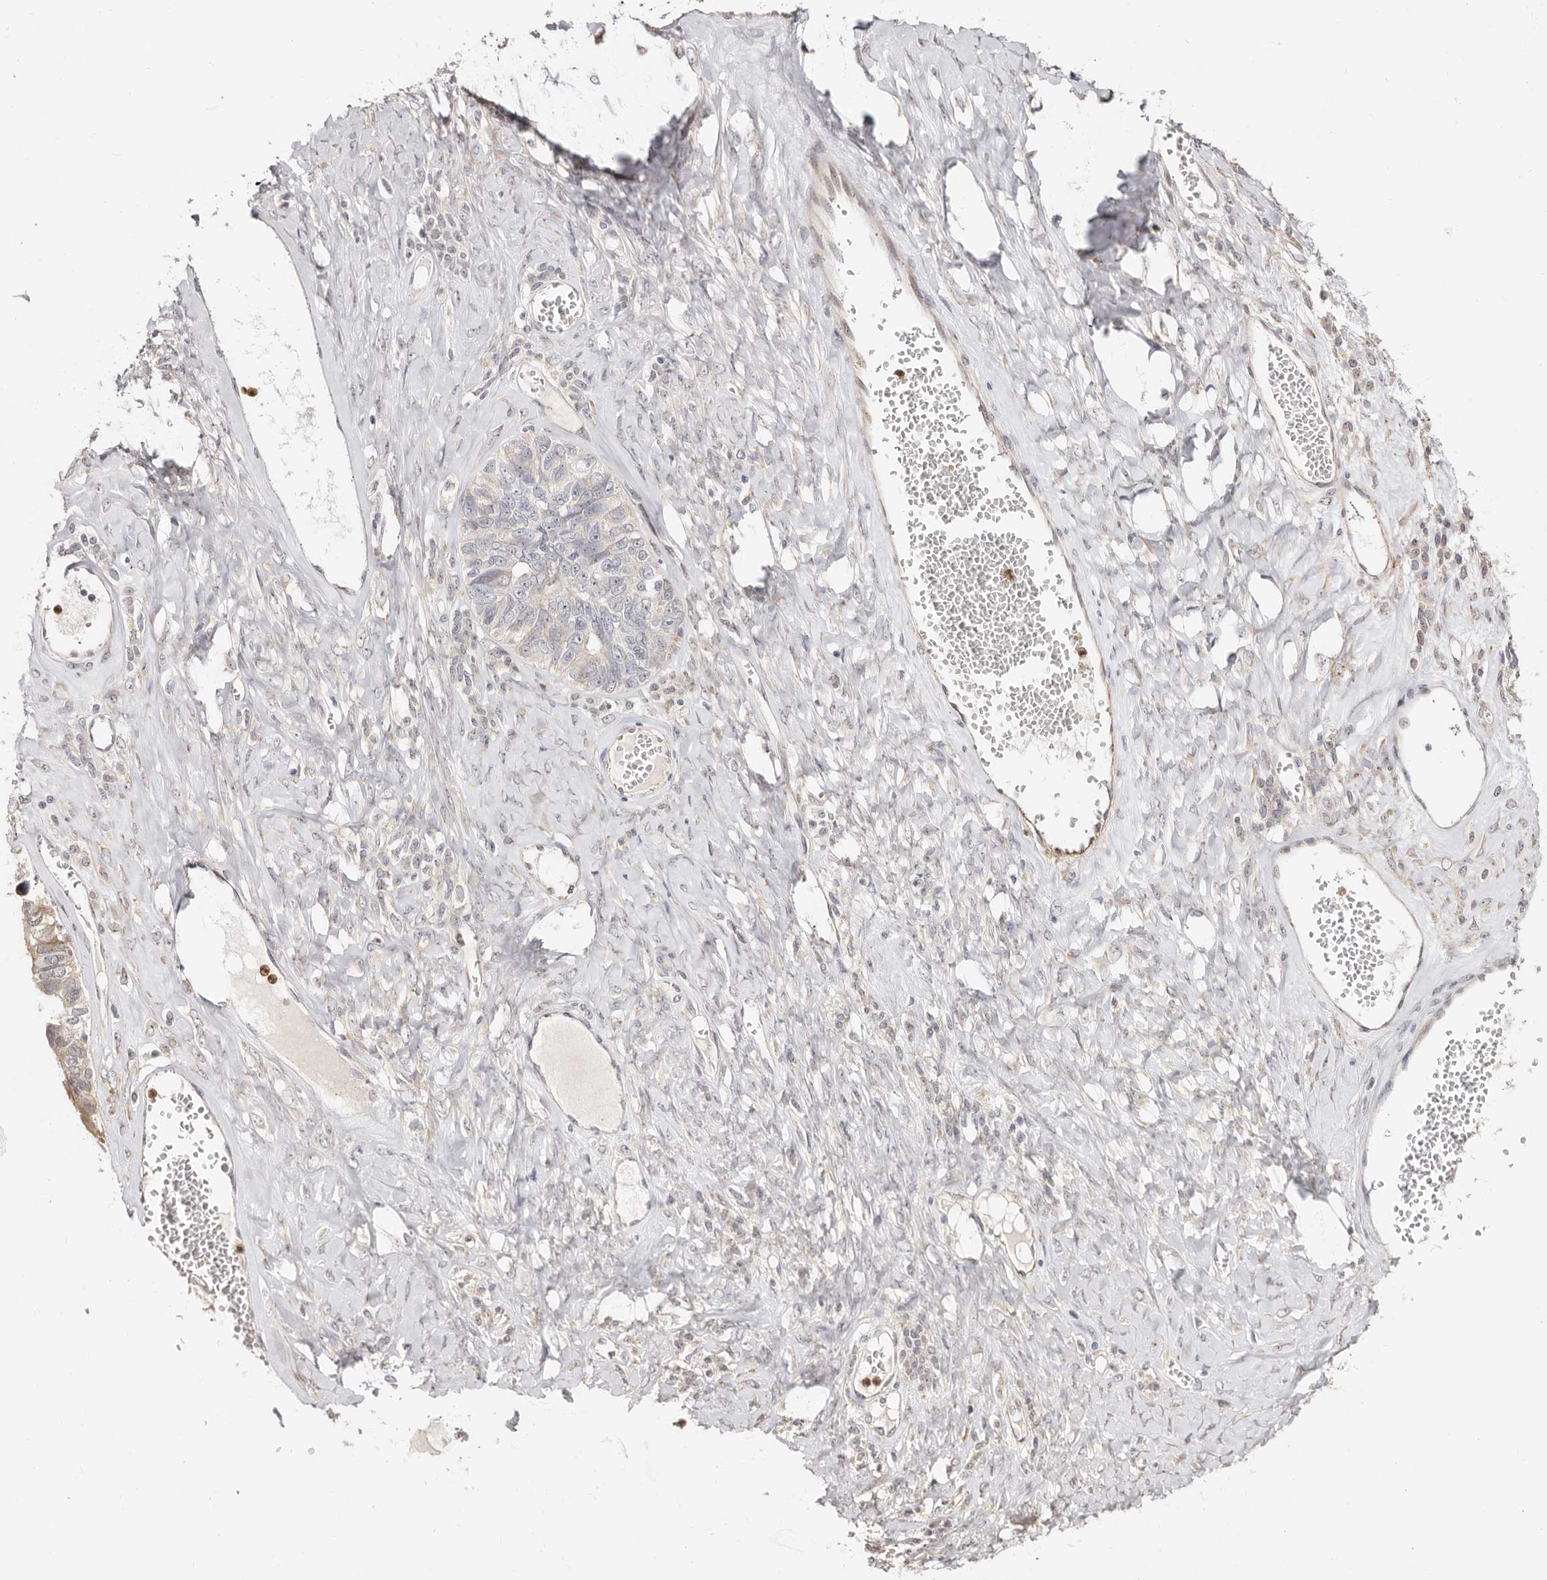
{"staining": {"intensity": "negative", "quantity": "none", "location": "none"}, "tissue": "ovarian cancer", "cell_type": "Tumor cells", "image_type": "cancer", "snomed": [{"axis": "morphology", "description": "Cystadenocarcinoma, serous, NOS"}, {"axis": "topography", "description": "Ovary"}], "caption": "This is an immunohistochemistry (IHC) histopathology image of ovarian cancer (serous cystadenocarcinoma). There is no positivity in tumor cells.", "gene": "BCL2L15", "patient": {"sex": "female", "age": 79}}